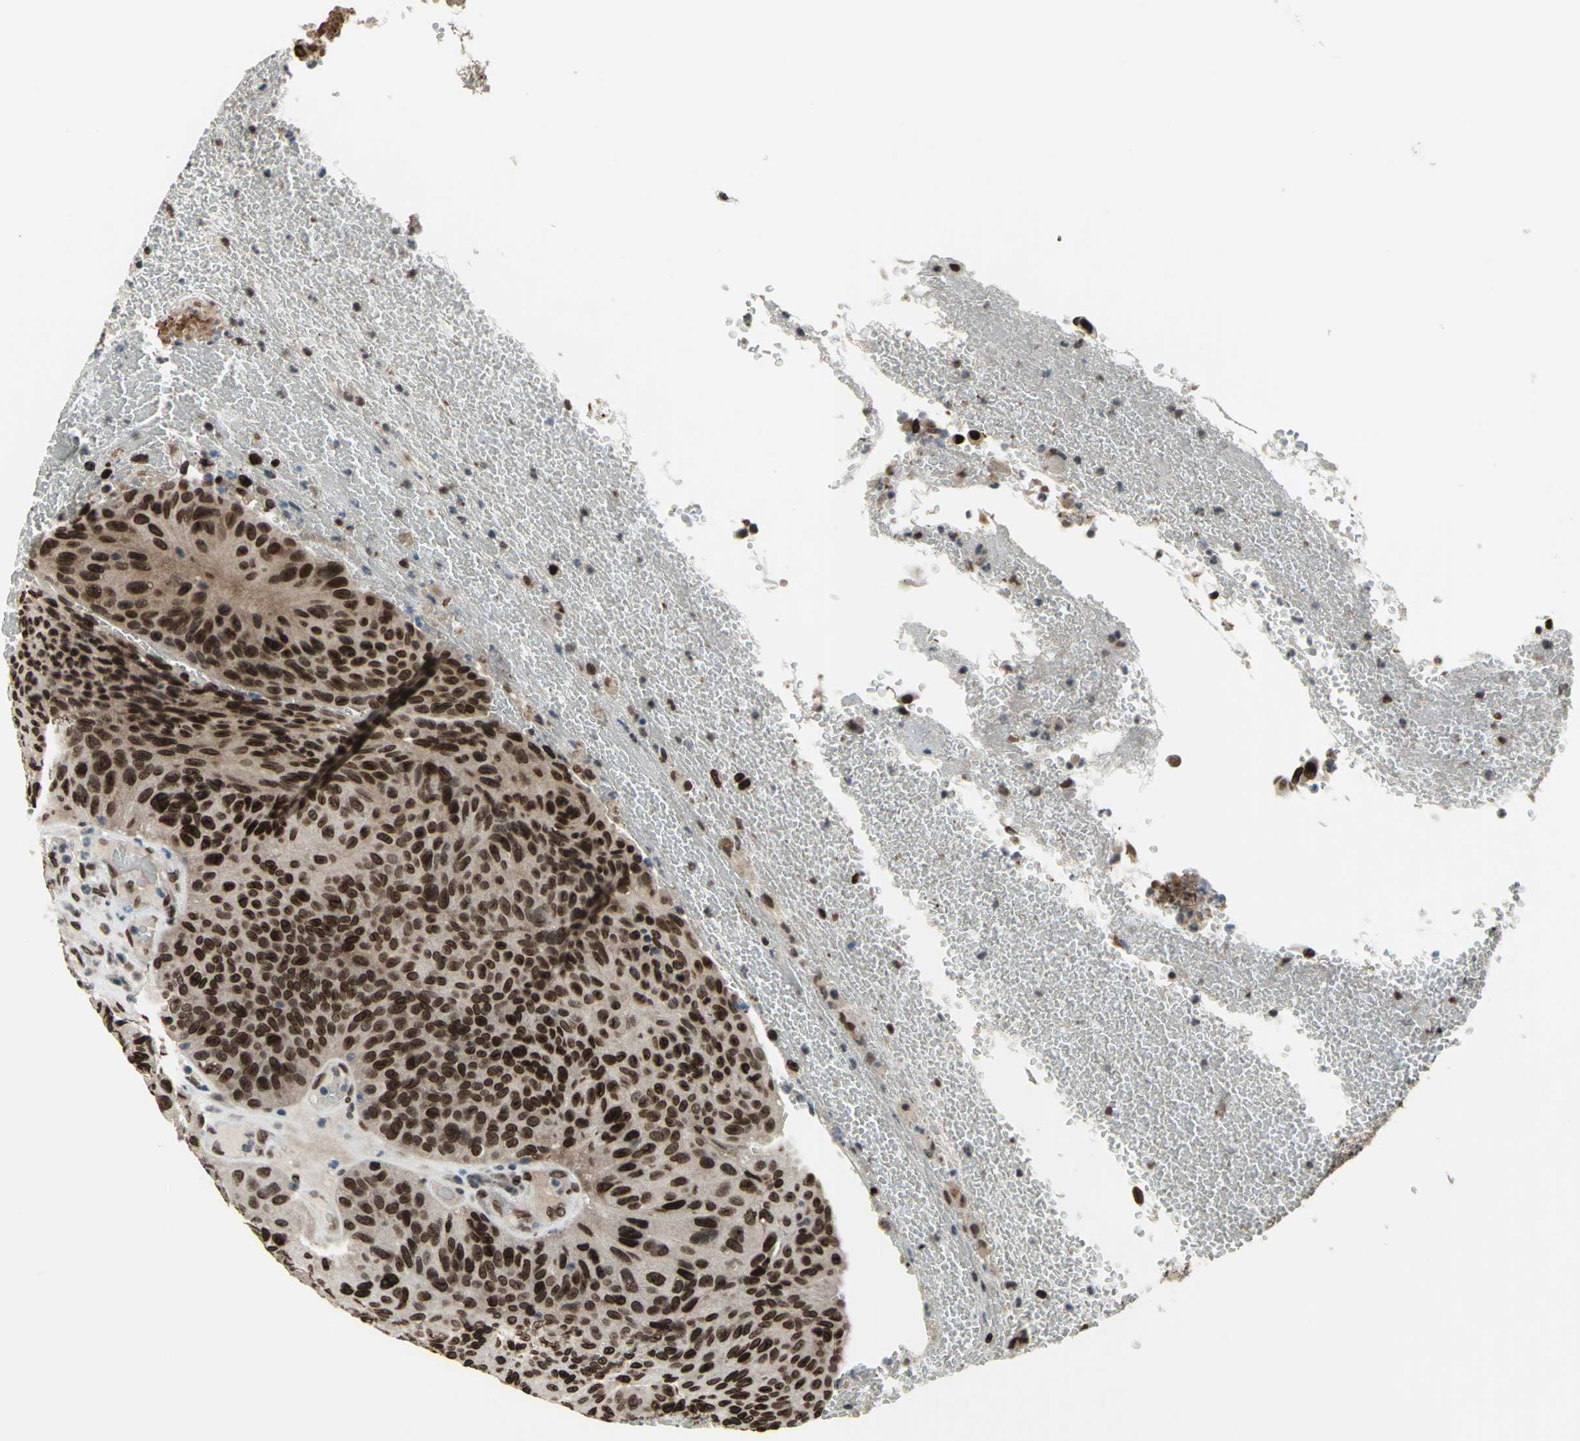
{"staining": {"intensity": "strong", "quantity": ">75%", "location": "cytoplasmic/membranous,nuclear"}, "tissue": "urothelial cancer", "cell_type": "Tumor cells", "image_type": "cancer", "snomed": [{"axis": "morphology", "description": "Urothelial carcinoma, High grade"}, {"axis": "topography", "description": "Urinary bladder"}], "caption": "Strong cytoplasmic/membranous and nuclear expression for a protein is identified in approximately >75% of tumor cells of high-grade urothelial carcinoma using immunohistochemistry (IHC).", "gene": "ISY1", "patient": {"sex": "male", "age": 66}}